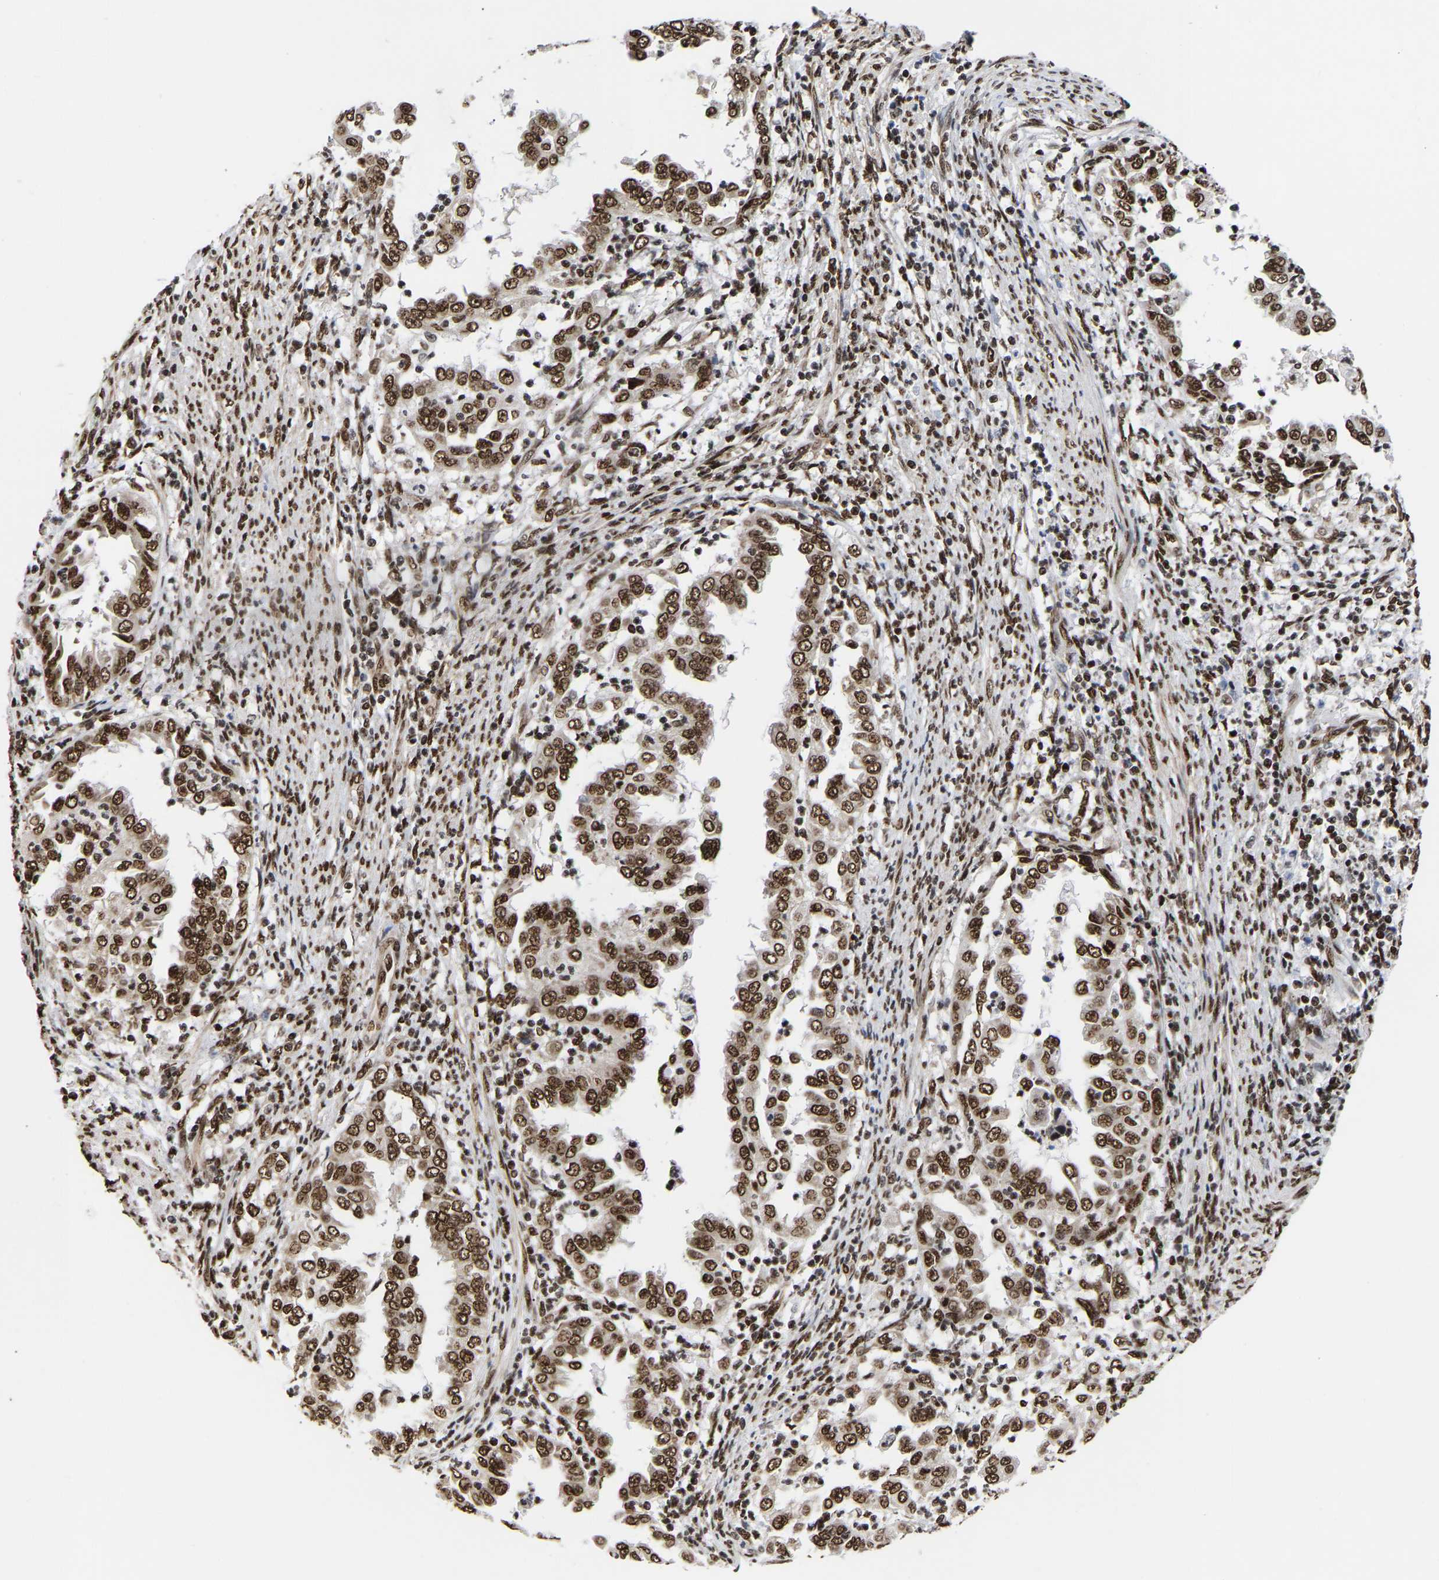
{"staining": {"intensity": "strong", "quantity": ">75%", "location": "nuclear"}, "tissue": "endometrial cancer", "cell_type": "Tumor cells", "image_type": "cancer", "snomed": [{"axis": "morphology", "description": "Adenocarcinoma, NOS"}, {"axis": "topography", "description": "Endometrium"}], "caption": "Human adenocarcinoma (endometrial) stained with a protein marker shows strong staining in tumor cells.", "gene": "PSIP1", "patient": {"sex": "female", "age": 85}}